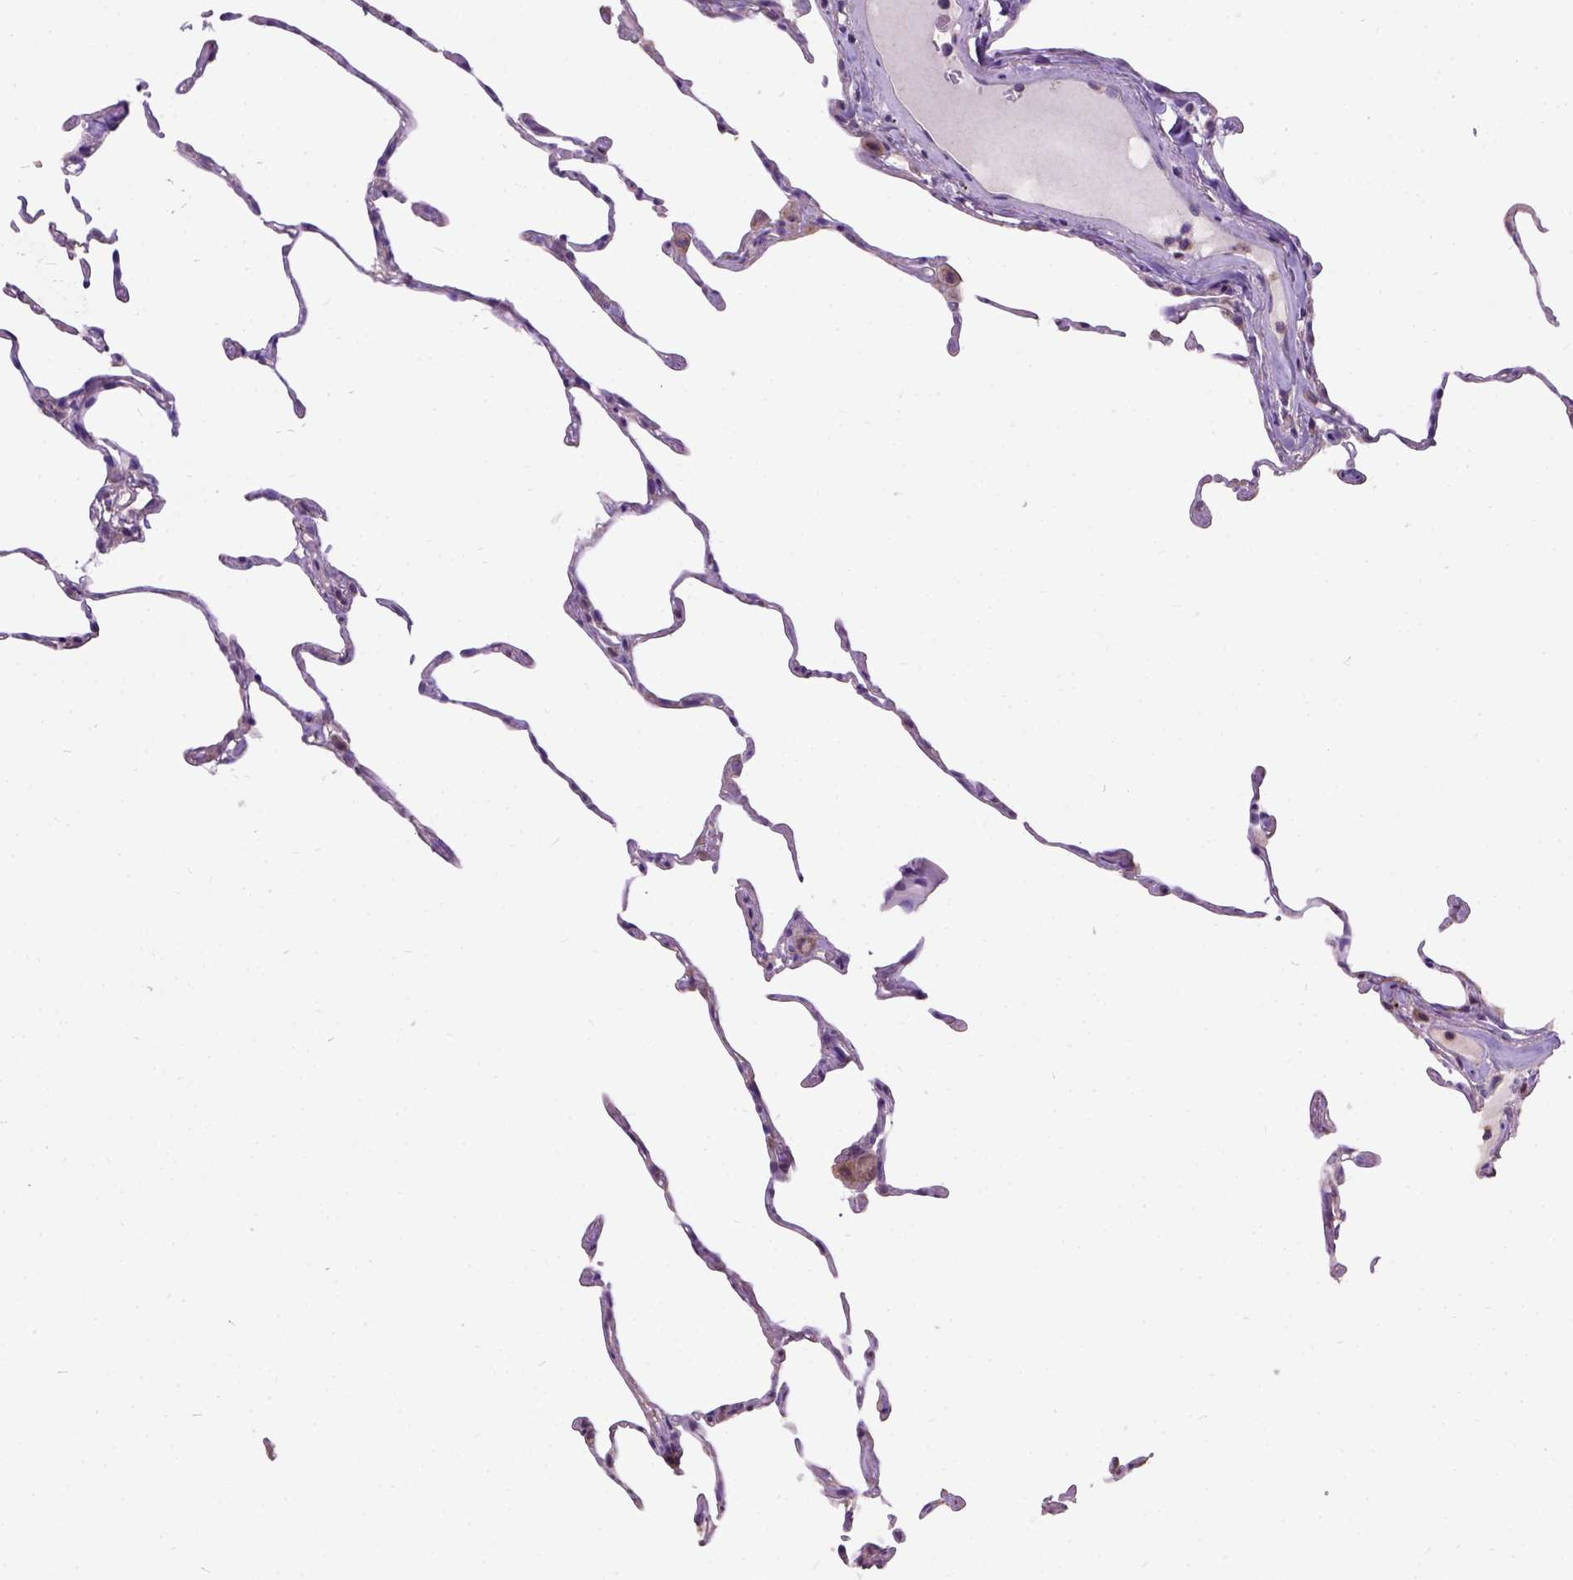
{"staining": {"intensity": "weak", "quantity": "25%-75%", "location": "cytoplasmic/membranous"}, "tissue": "lung", "cell_type": "Alveolar cells", "image_type": "normal", "snomed": [{"axis": "morphology", "description": "Normal tissue, NOS"}, {"axis": "topography", "description": "Lung"}], "caption": "The micrograph shows immunohistochemical staining of unremarkable lung. There is weak cytoplasmic/membranous positivity is present in about 25%-75% of alveolar cells. Using DAB (3,3'-diaminobenzidine) (brown) and hematoxylin (blue) stains, captured at high magnification using brightfield microscopy.", "gene": "DQX1", "patient": {"sex": "female", "age": 57}}